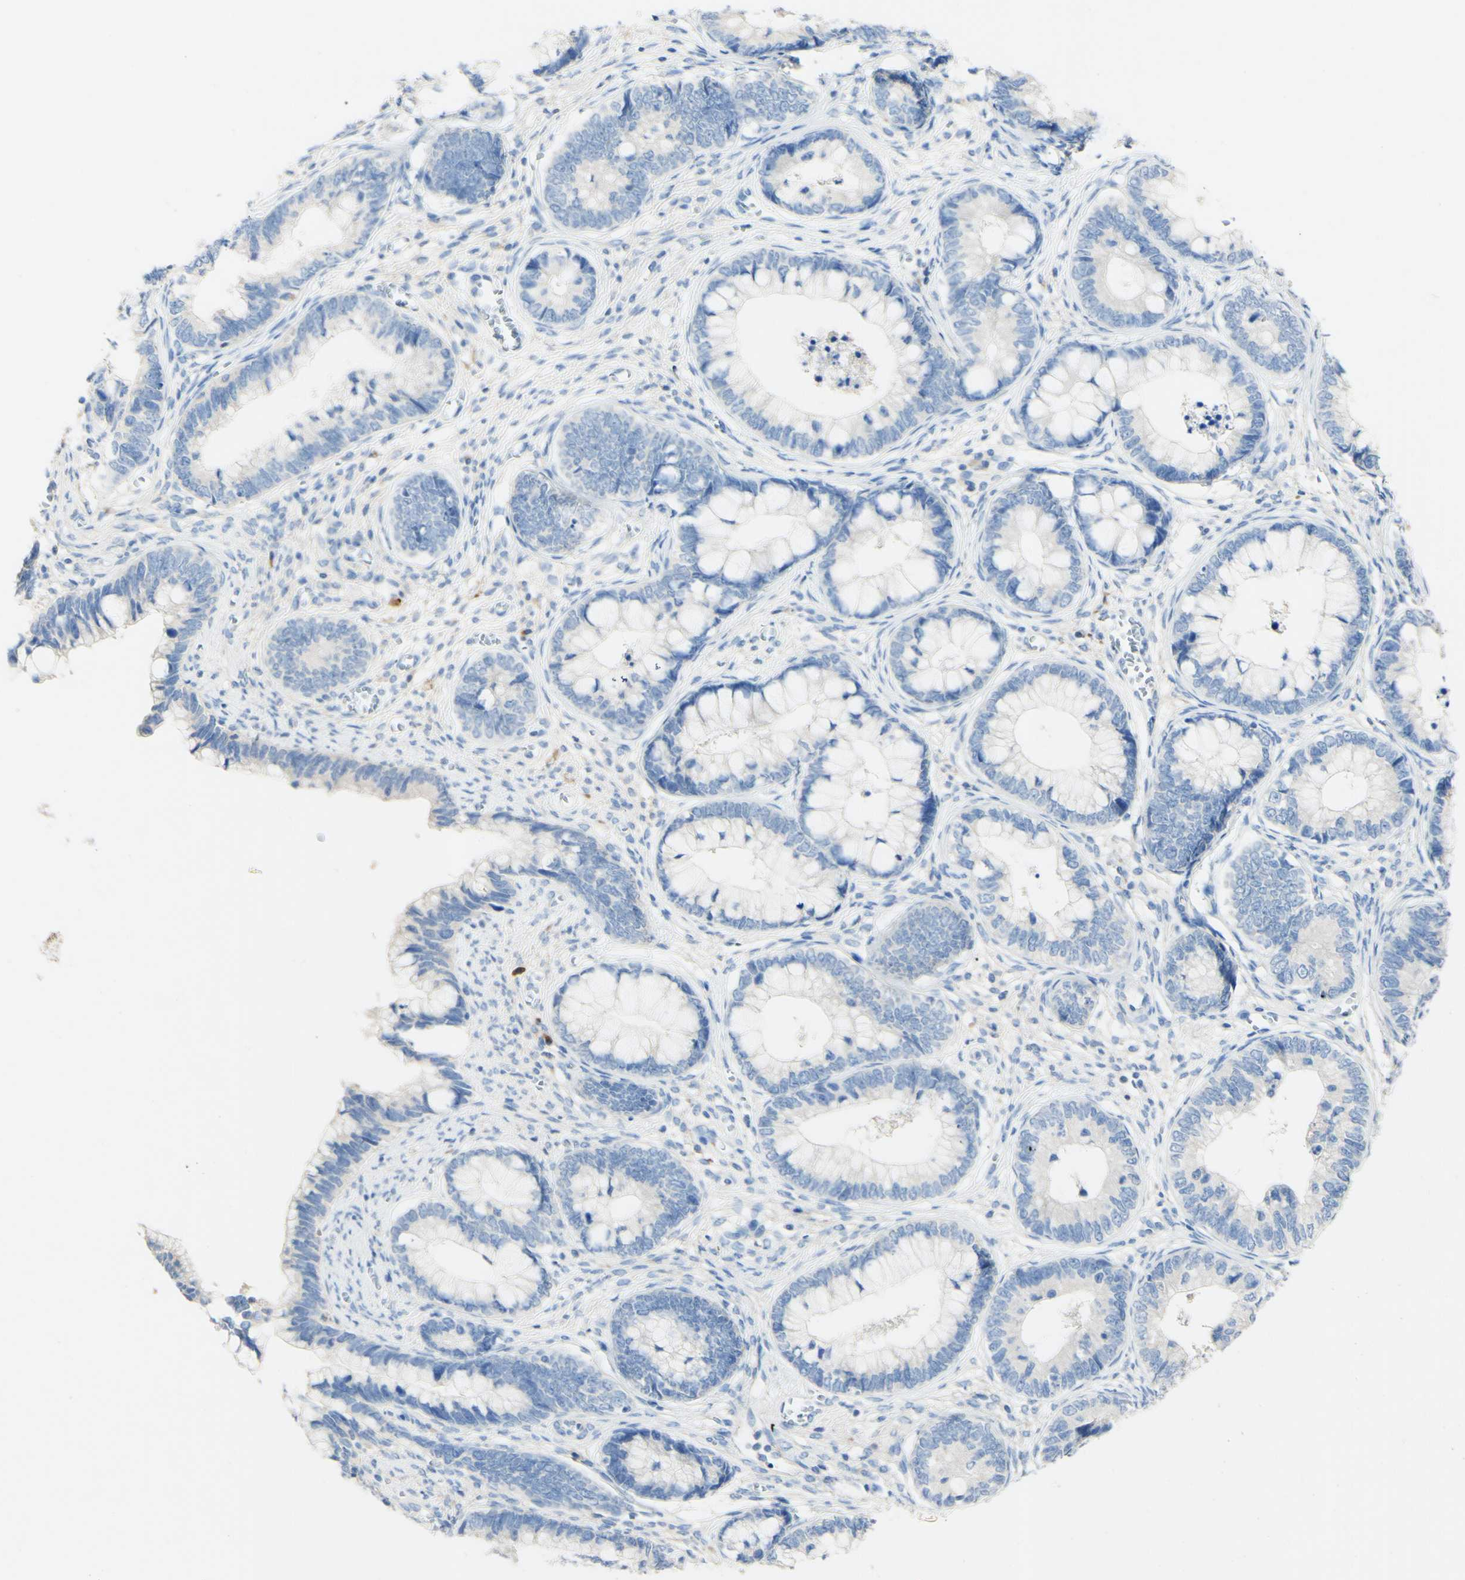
{"staining": {"intensity": "negative", "quantity": "none", "location": "none"}, "tissue": "cervical cancer", "cell_type": "Tumor cells", "image_type": "cancer", "snomed": [{"axis": "morphology", "description": "Adenocarcinoma, NOS"}, {"axis": "topography", "description": "Cervix"}], "caption": "Cervical adenocarcinoma stained for a protein using immunohistochemistry shows no positivity tumor cells.", "gene": "FGF4", "patient": {"sex": "female", "age": 44}}